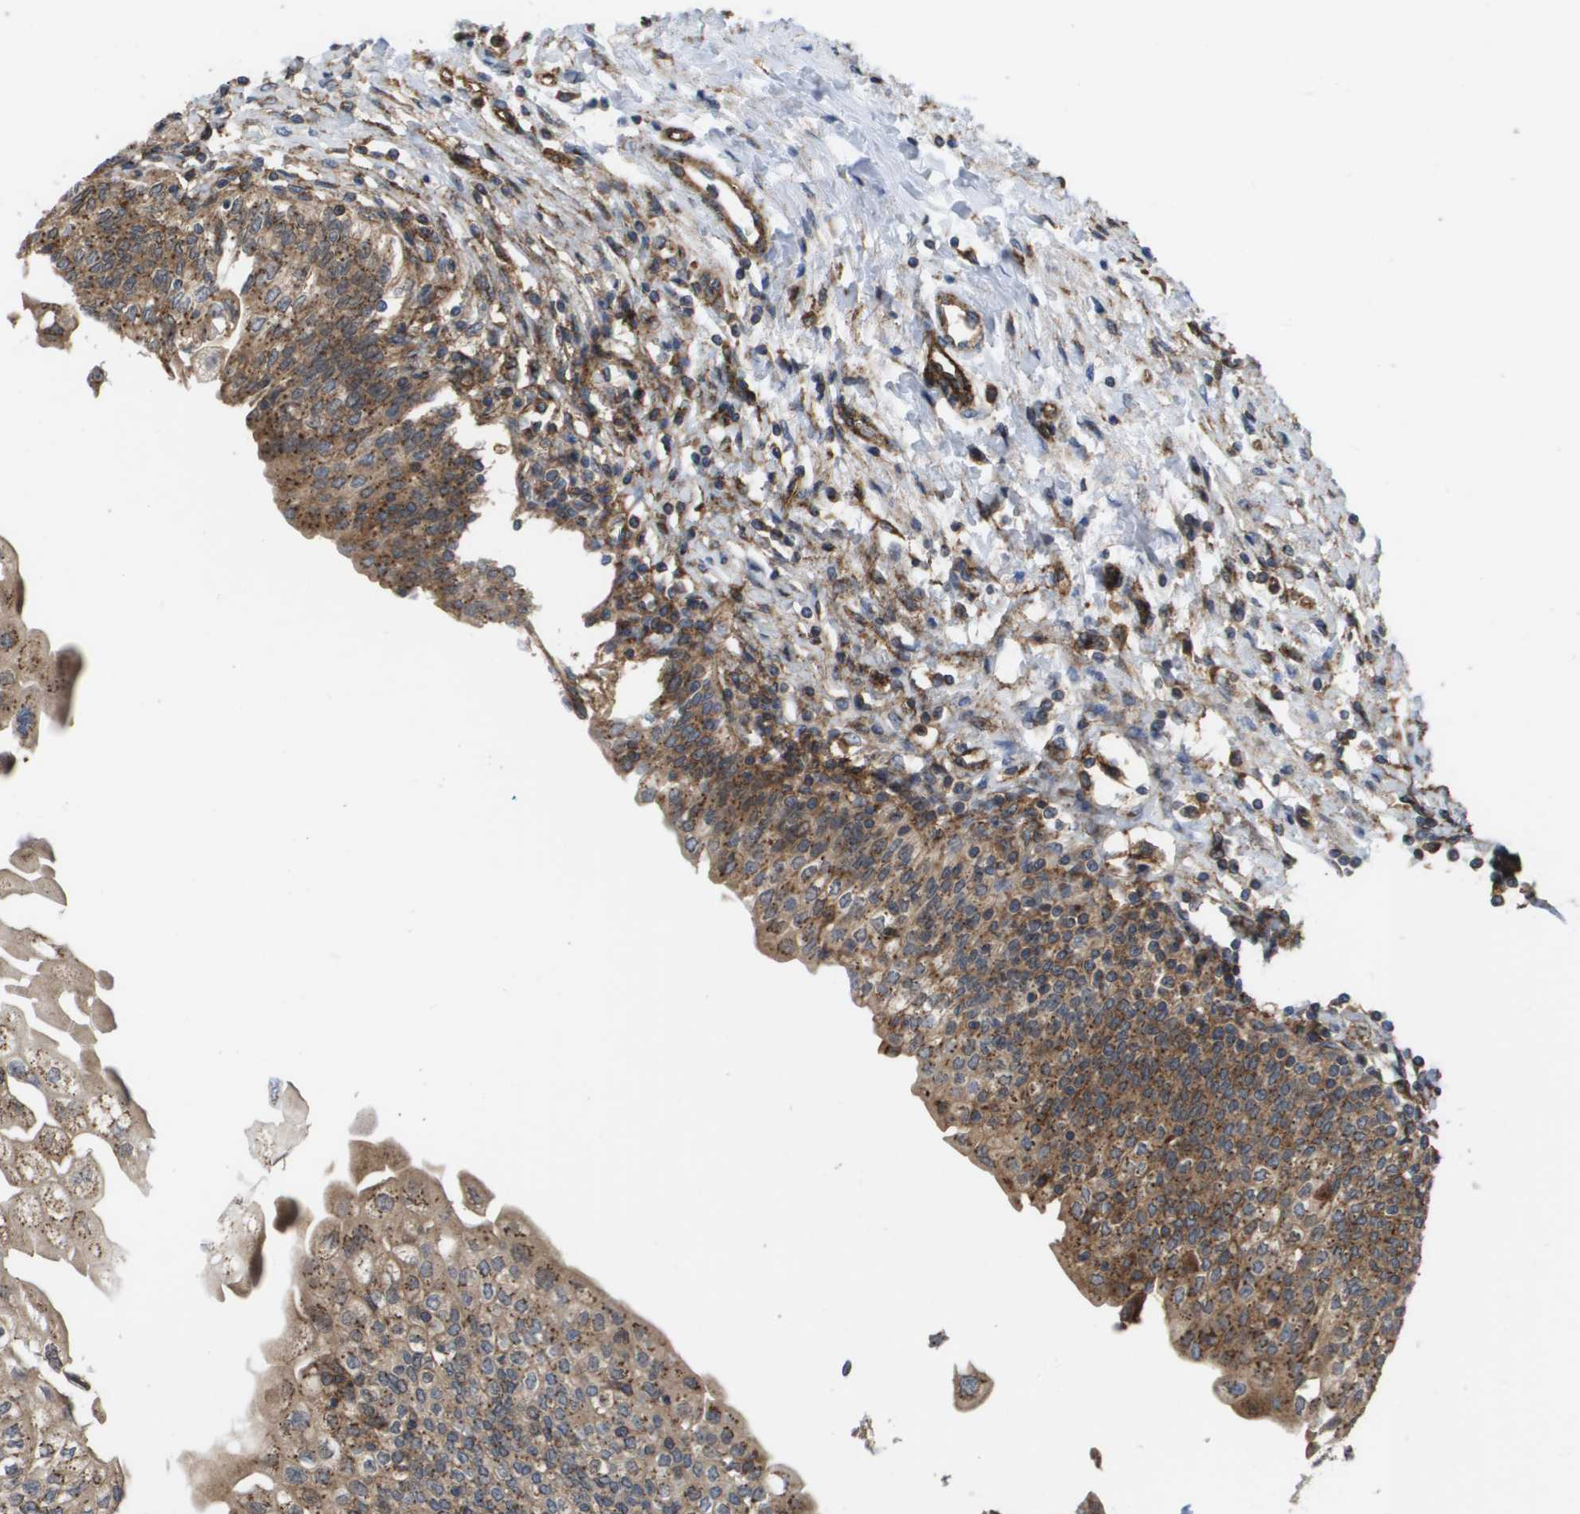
{"staining": {"intensity": "moderate", "quantity": ">75%", "location": "cytoplasmic/membranous"}, "tissue": "urinary bladder", "cell_type": "Urothelial cells", "image_type": "normal", "snomed": [{"axis": "morphology", "description": "Normal tissue, NOS"}, {"axis": "topography", "description": "Urinary bladder"}], "caption": "Normal urinary bladder was stained to show a protein in brown. There is medium levels of moderate cytoplasmic/membranous expression in approximately >75% of urothelial cells.", "gene": "BST2", "patient": {"sex": "male", "age": 55}}